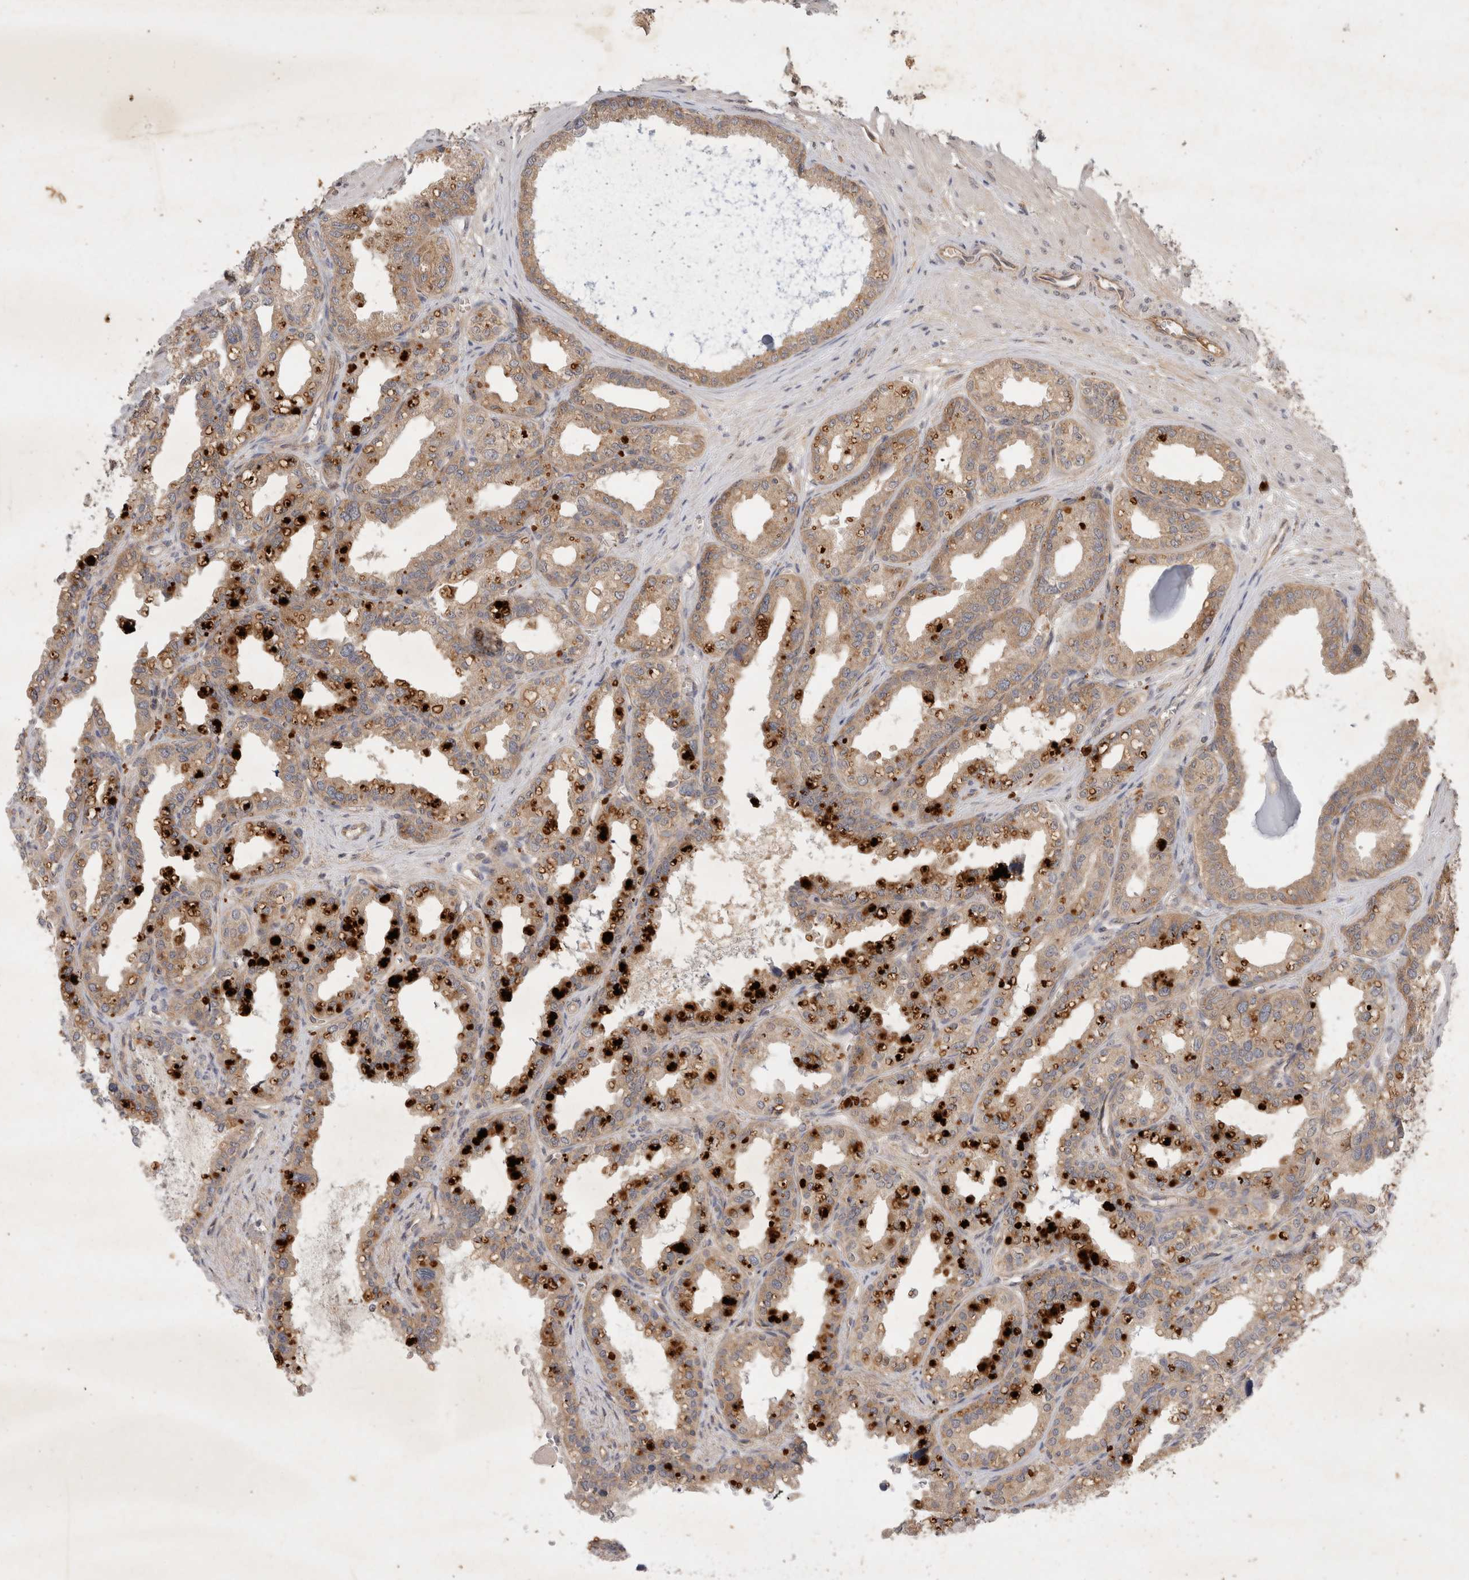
{"staining": {"intensity": "moderate", "quantity": ">75%", "location": "cytoplasmic/membranous"}, "tissue": "seminal vesicle", "cell_type": "Glandular cells", "image_type": "normal", "snomed": [{"axis": "morphology", "description": "Normal tissue, NOS"}, {"axis": "topography", "description": "Prostate"}, {"axis": "topography", "description": "Seminal veicle"}], "caption": "Glandular cells exhibit medium levels of moderate cytoplasmic/membranous staining in approximately >75% of cells in unremarkable seminal vesicle. (DAB (3,3'-diaminobenzidine) IHC with brightfield microscopy, high magnification).", "gene": "YES1", "patient": {"sex": "male", "age": 51}}